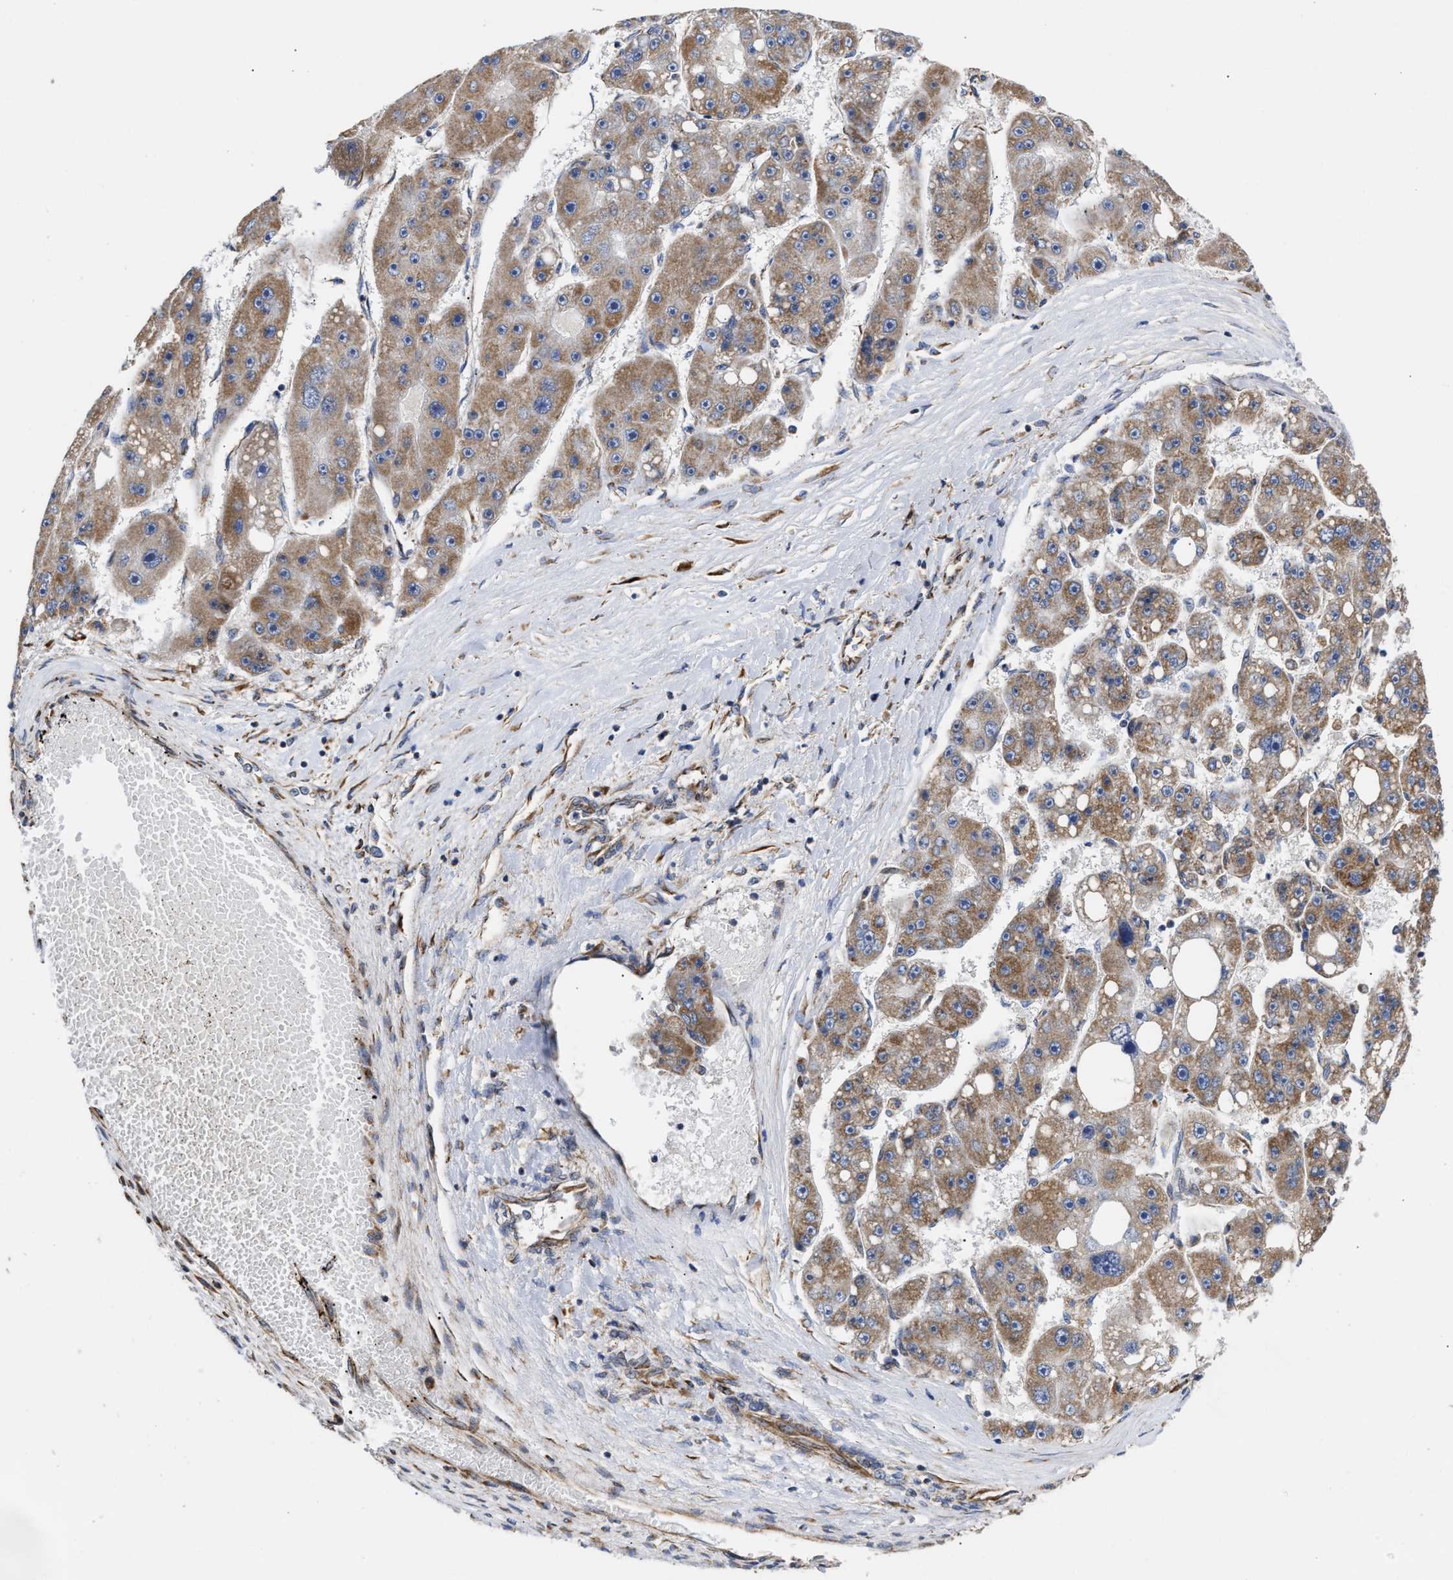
{"staining": {"intensity": "moderate", "quantity": ">75%", "location": "cytoplasmic/membranous"}, "tissue": "liver cancer", "cell_type": "Tumor cells", "image_type": "cancer", "snomed": [{"axis": "morphology", "description": "Carcinoma, Hepatocellular, NOS"}, {"axis": "topography", "description": "Liver"}], "caption": "DAB (3,3'-diaminobenzidine) immunohistochemical staining of hepatocellular carcinoma (liver) displays moderate cytoplasmic/membranous protein expression in about >75% of tumor cells.", "gene": "MALSU1", "patient": {"sex": "female", "age": 61}}